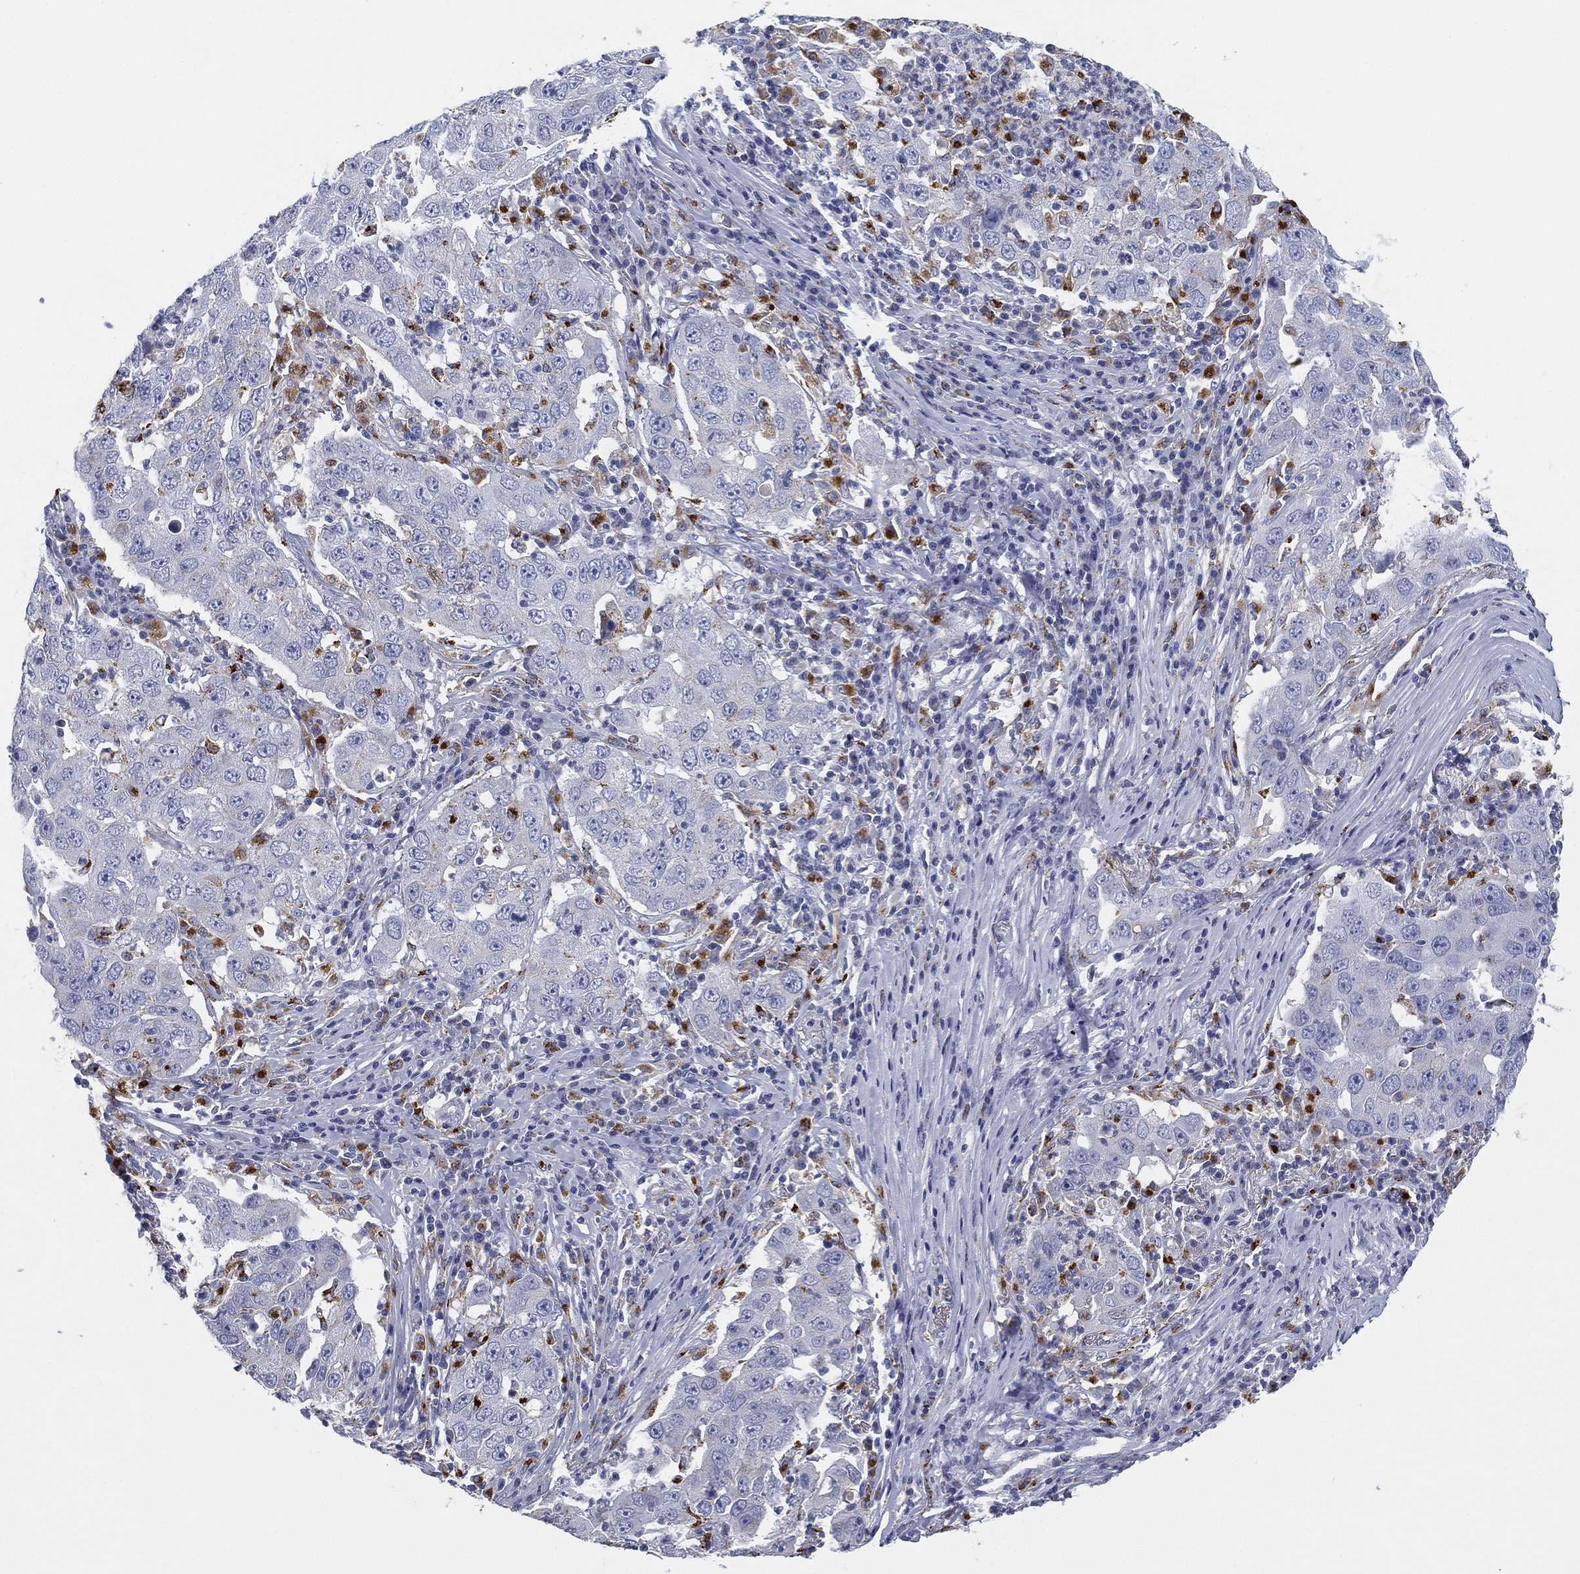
{"staining": {"intensity": "negative", "quantity": "none", "location": "none"}, "tissue": "lung cancer", "cell_type": "Tumor cells", "image_type": "cancer", "snomed": [{"axis": "morphology", "description": "Adenocarcinoma, NOS"}, {"axis": "topography", "description": "Lung"}], "caption": "Human adenocarcinoma (lung) stained for a protein using immunohistochemistry exhibits no positivity in tumor cells.", "gene": "NPC2", "patient": {"sex": "male", "age": 73}}